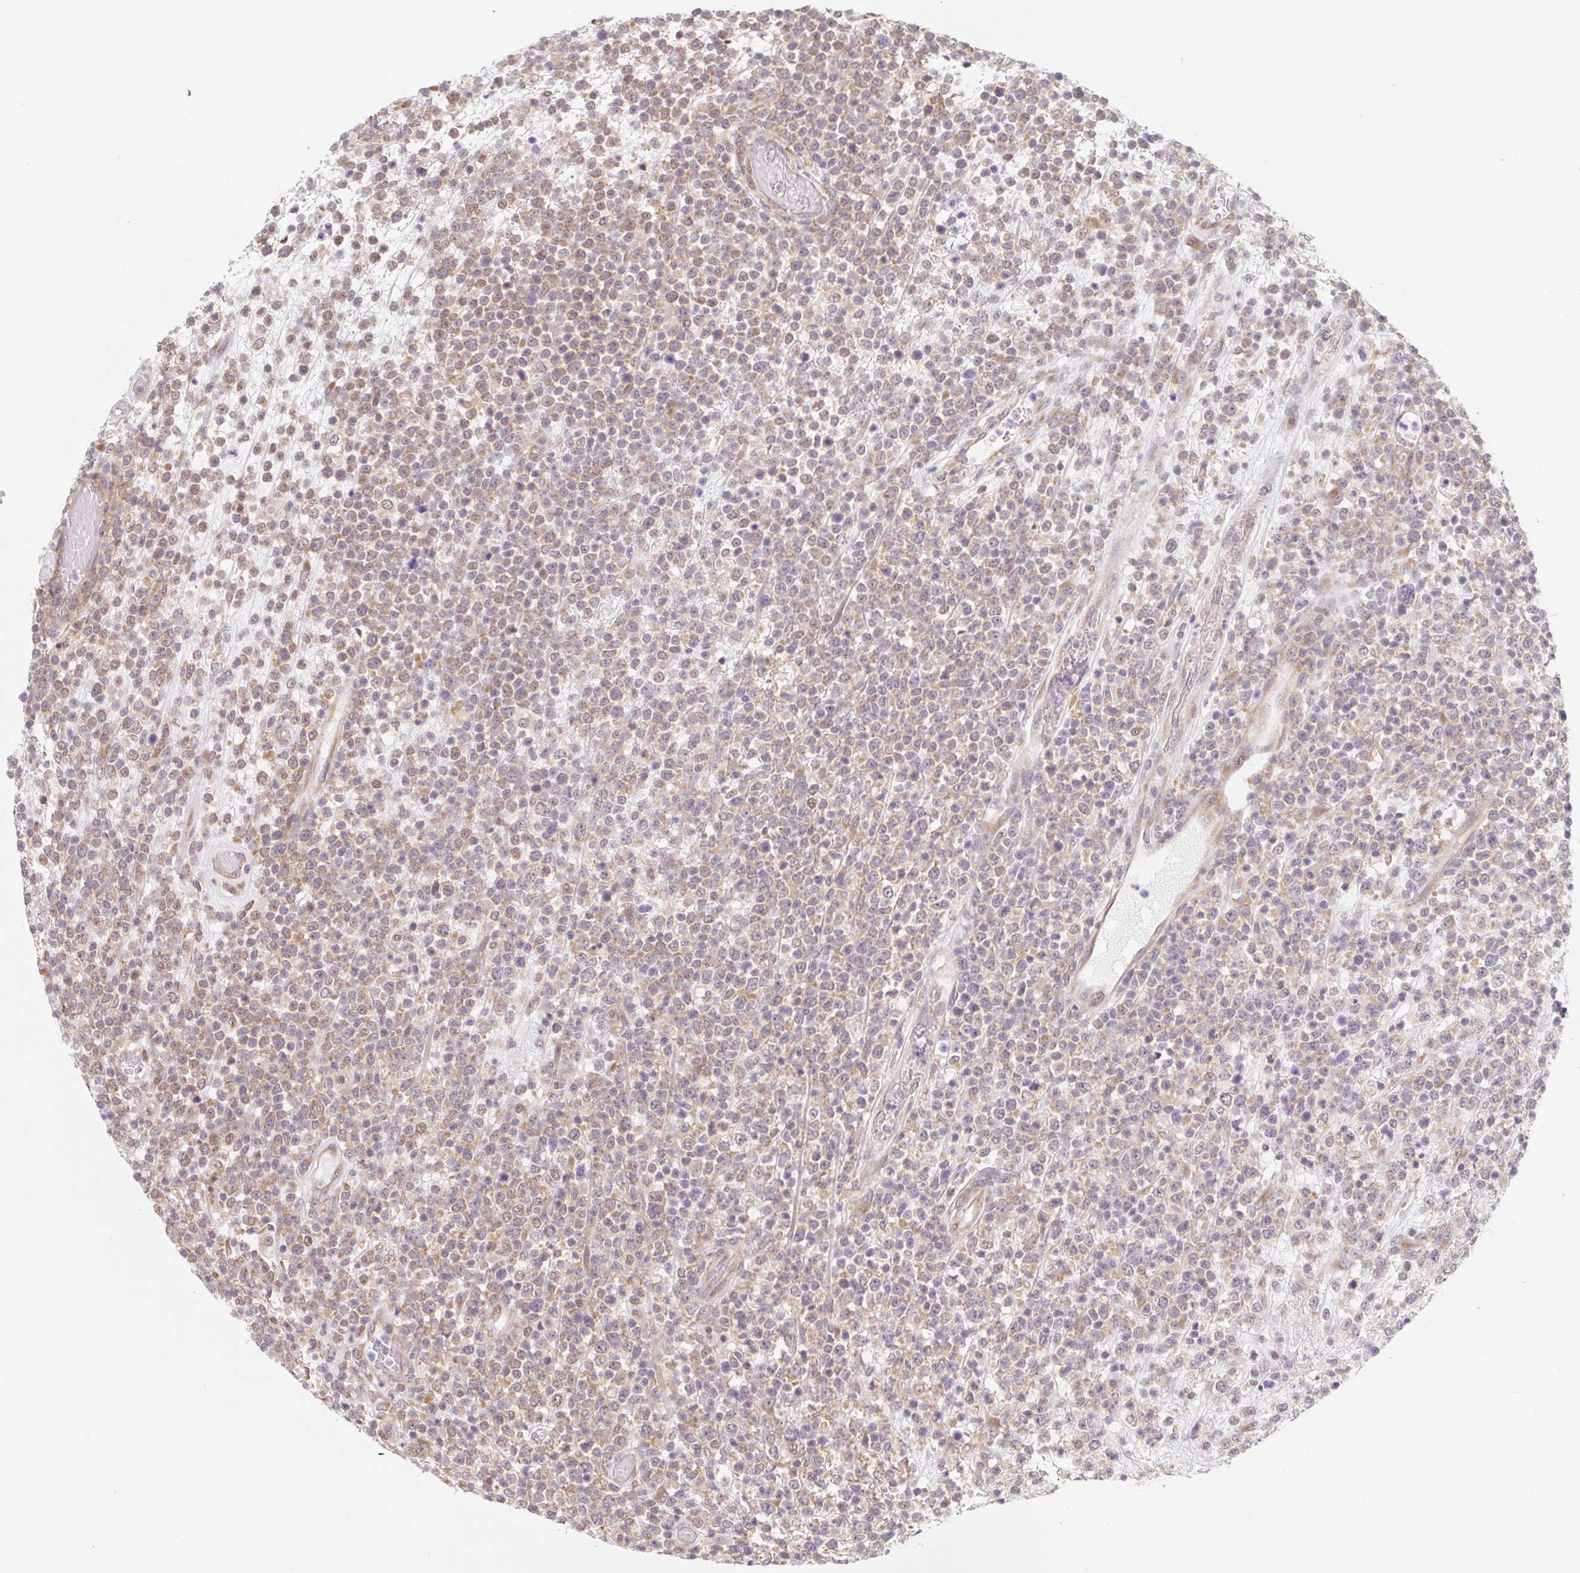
{"staining": {"intensity": "weak", "quantity": ">75%", "location": "cytoplasmic/membranous"}, "tissue": "lymphoma", "cell_type": "Tumor cells", "image_type": "cancer", "snomed": [{"axis": "morphology", "description": "Malignant lymphoma, non-Hodgkin's type, High grade"}, {"axis": "topography", "description": "Colon"}], "caption": "Lymphoma was stained to show a protein in brown. There is low levels of weak cytoplasmic/membranous positivity in about >75% of tumor cells. (Brightfield microscopy of DAB IHC at high magnification).", "gene": "TBPL2", "patient": {"sex": "female", "age": 53}}